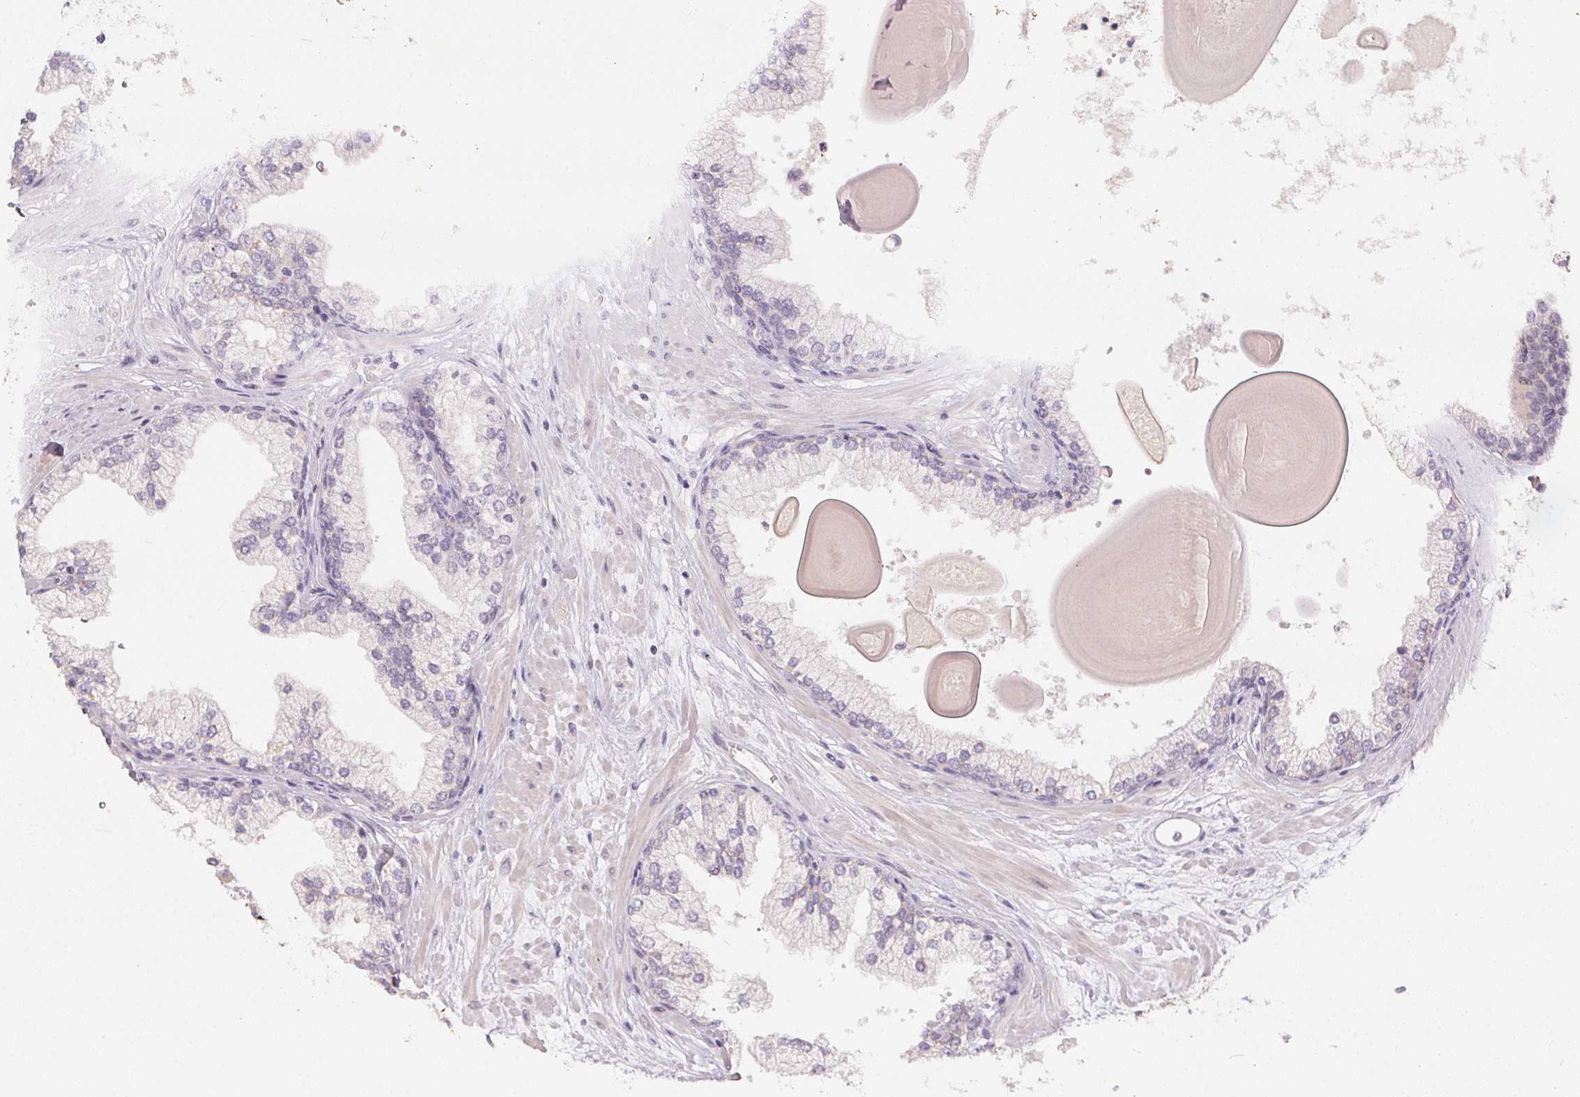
{"staining": {"intensity": "negative", "quantity": "none", "location": "none"}, "tissue": "prostate", "cell_type": "Glandular cells", "image_type": "normal", "snomed": [{"axis": "morphology", "description": "Normal tissue, NOS"}, {"axis": "topography", "description": "Prostate"}, {"axis": "topography", "description": "Peripheral nerve tissue"}], "caption": "Glandular cells are negative for protein expression in normal human prostate. Brightfield microscopy of IHC stained with DAB (brown) and hematoxylin (blue), captured at high magnification.", "gene": "TTC23L", "patient": {"sex": "male", "age": 61}}